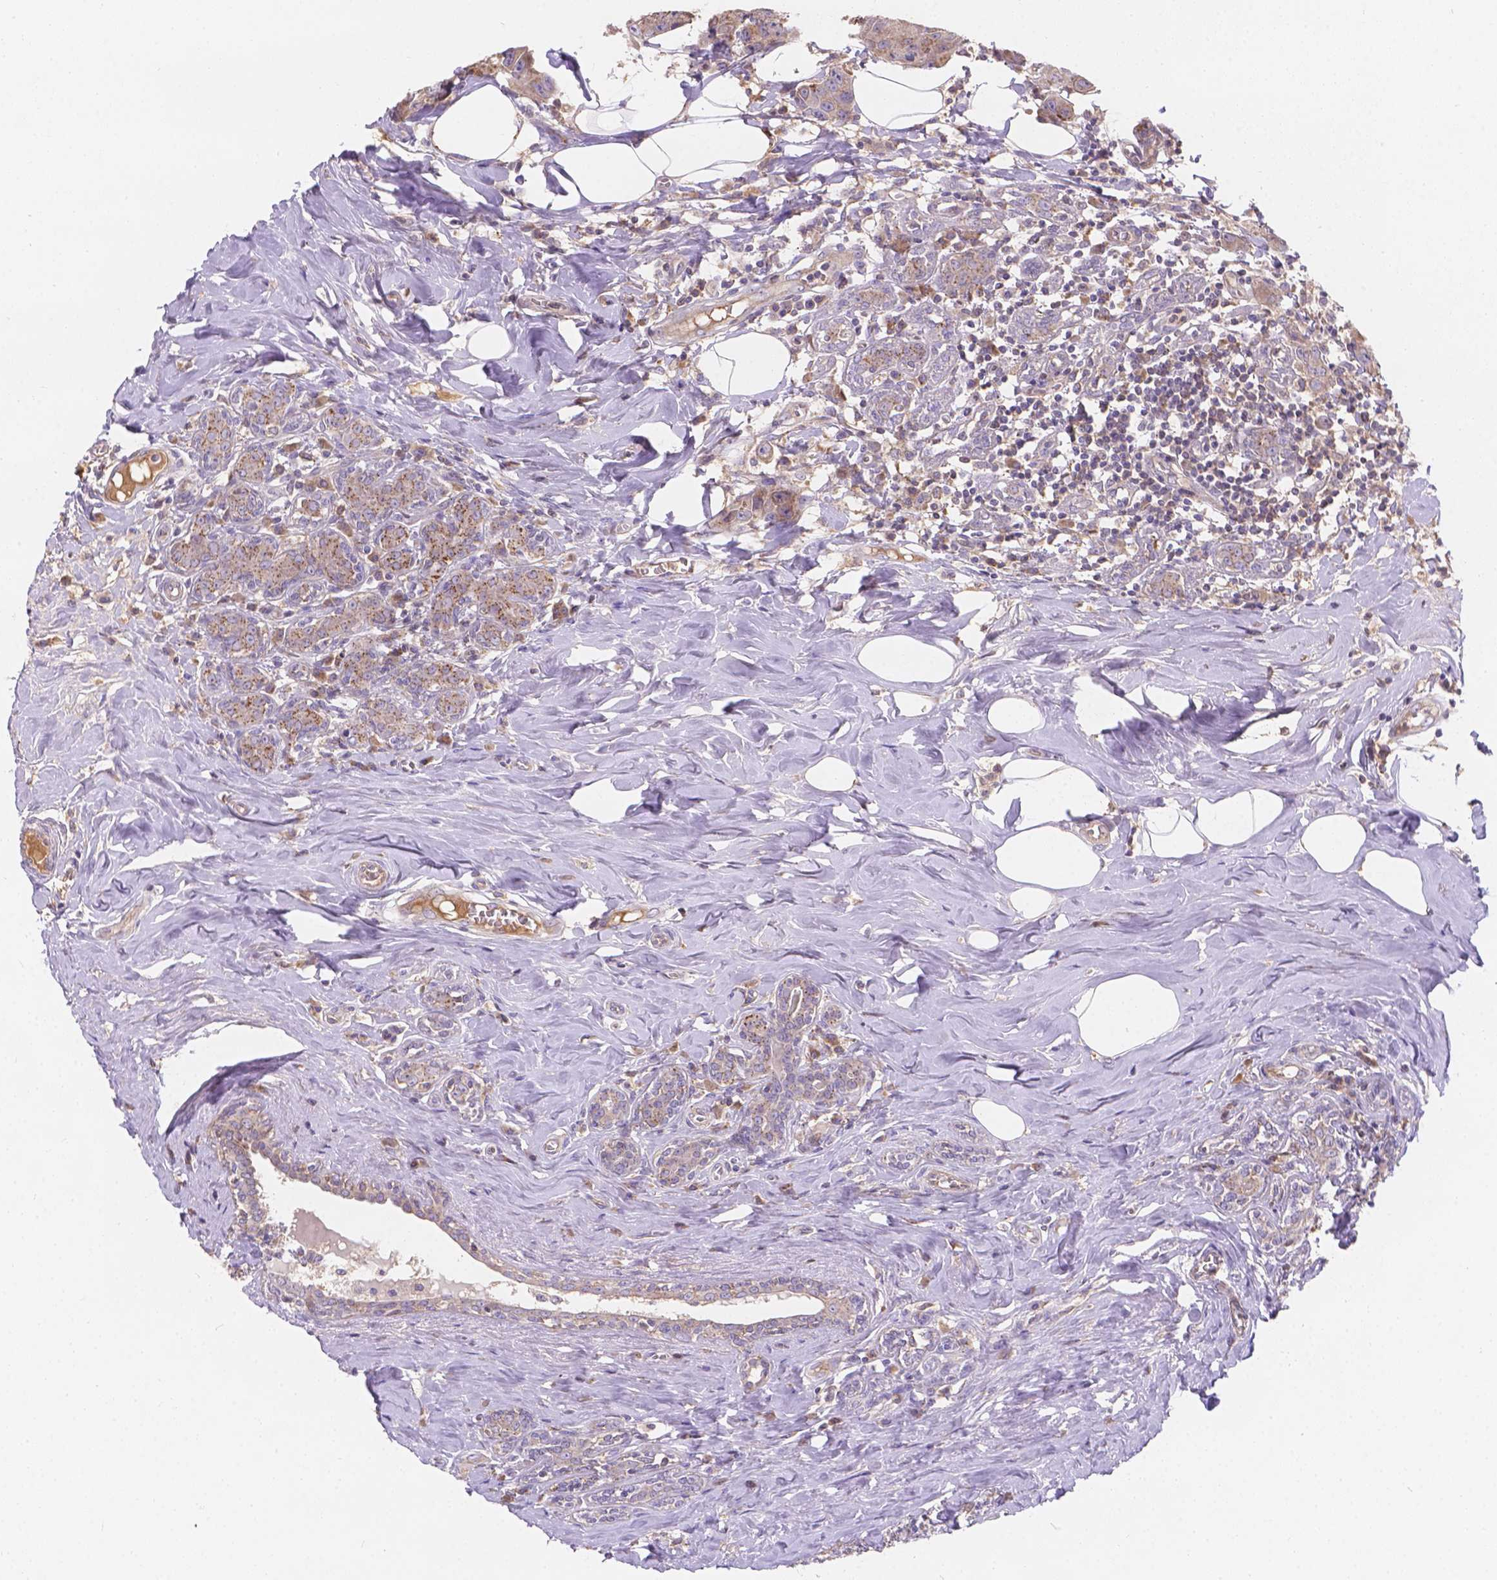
{"staining": {"intensity": "moderate", "quantity": ">75%", "location": "cytoplasmic/membranous"}, "tissue": "breast cancer", "cell_type": "Tumor cells", "image_type": "cancer", "snomed": [{"axis": "morphology", "description": "Normal tissue, NOS"}, {"axis": "morphology", "description": "Duct carcinoma"}, {"axis": "topography", "description": "Breast"}], "caption": "IHC staining of infiltrating ductal carcinoma (breast), which demonstrates medium levels of moderate cytoplasmic/membranous expression in about >75% of tumor cells indicating moderate cytoplasmic/membranous protein expression. The staining was performed using DAB (brown) for protein detection and nuclei were counterstained in hematoxylin (blue).", "gene": "CDK10", "patient": {"sex": "female", "age": 43}}